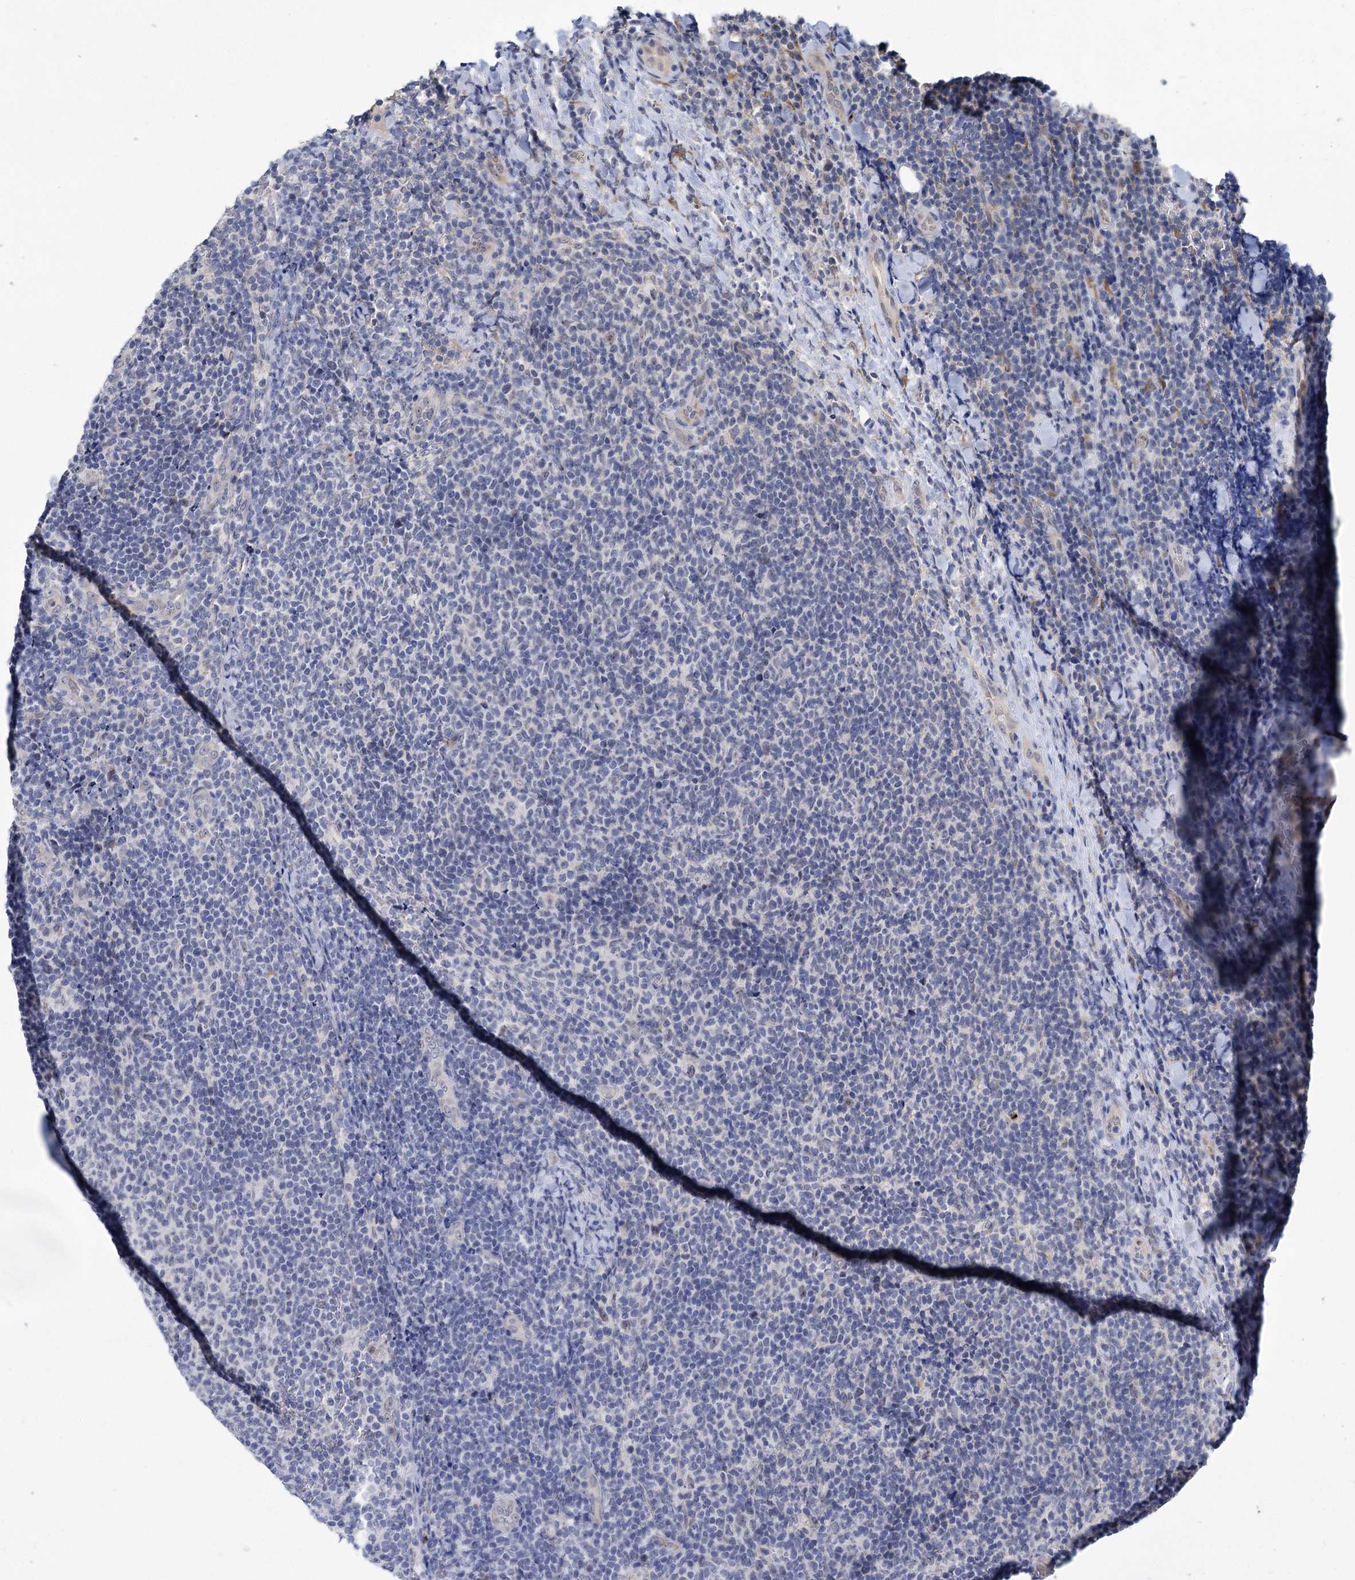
{"staining": {"intensity": "negative", "quantity": "none", "location": "none"}, "tissue": "lymphoma", "cell_type": "Tumor cells", "image_type": "cancer", "snomed": [{"axis": "morphology", "description": "Malignant lymphoma, non-Hodgkin's type, Low grade"}, {"axis": "topography", "description": "Lymph node"}], "caption": "IHC histopathology image of human lymphoma stained for a protein (brown), which reveals no positivity in tumor cells.", "gene": "APBA2", "patient": {"sex": "male", "age": 66}}